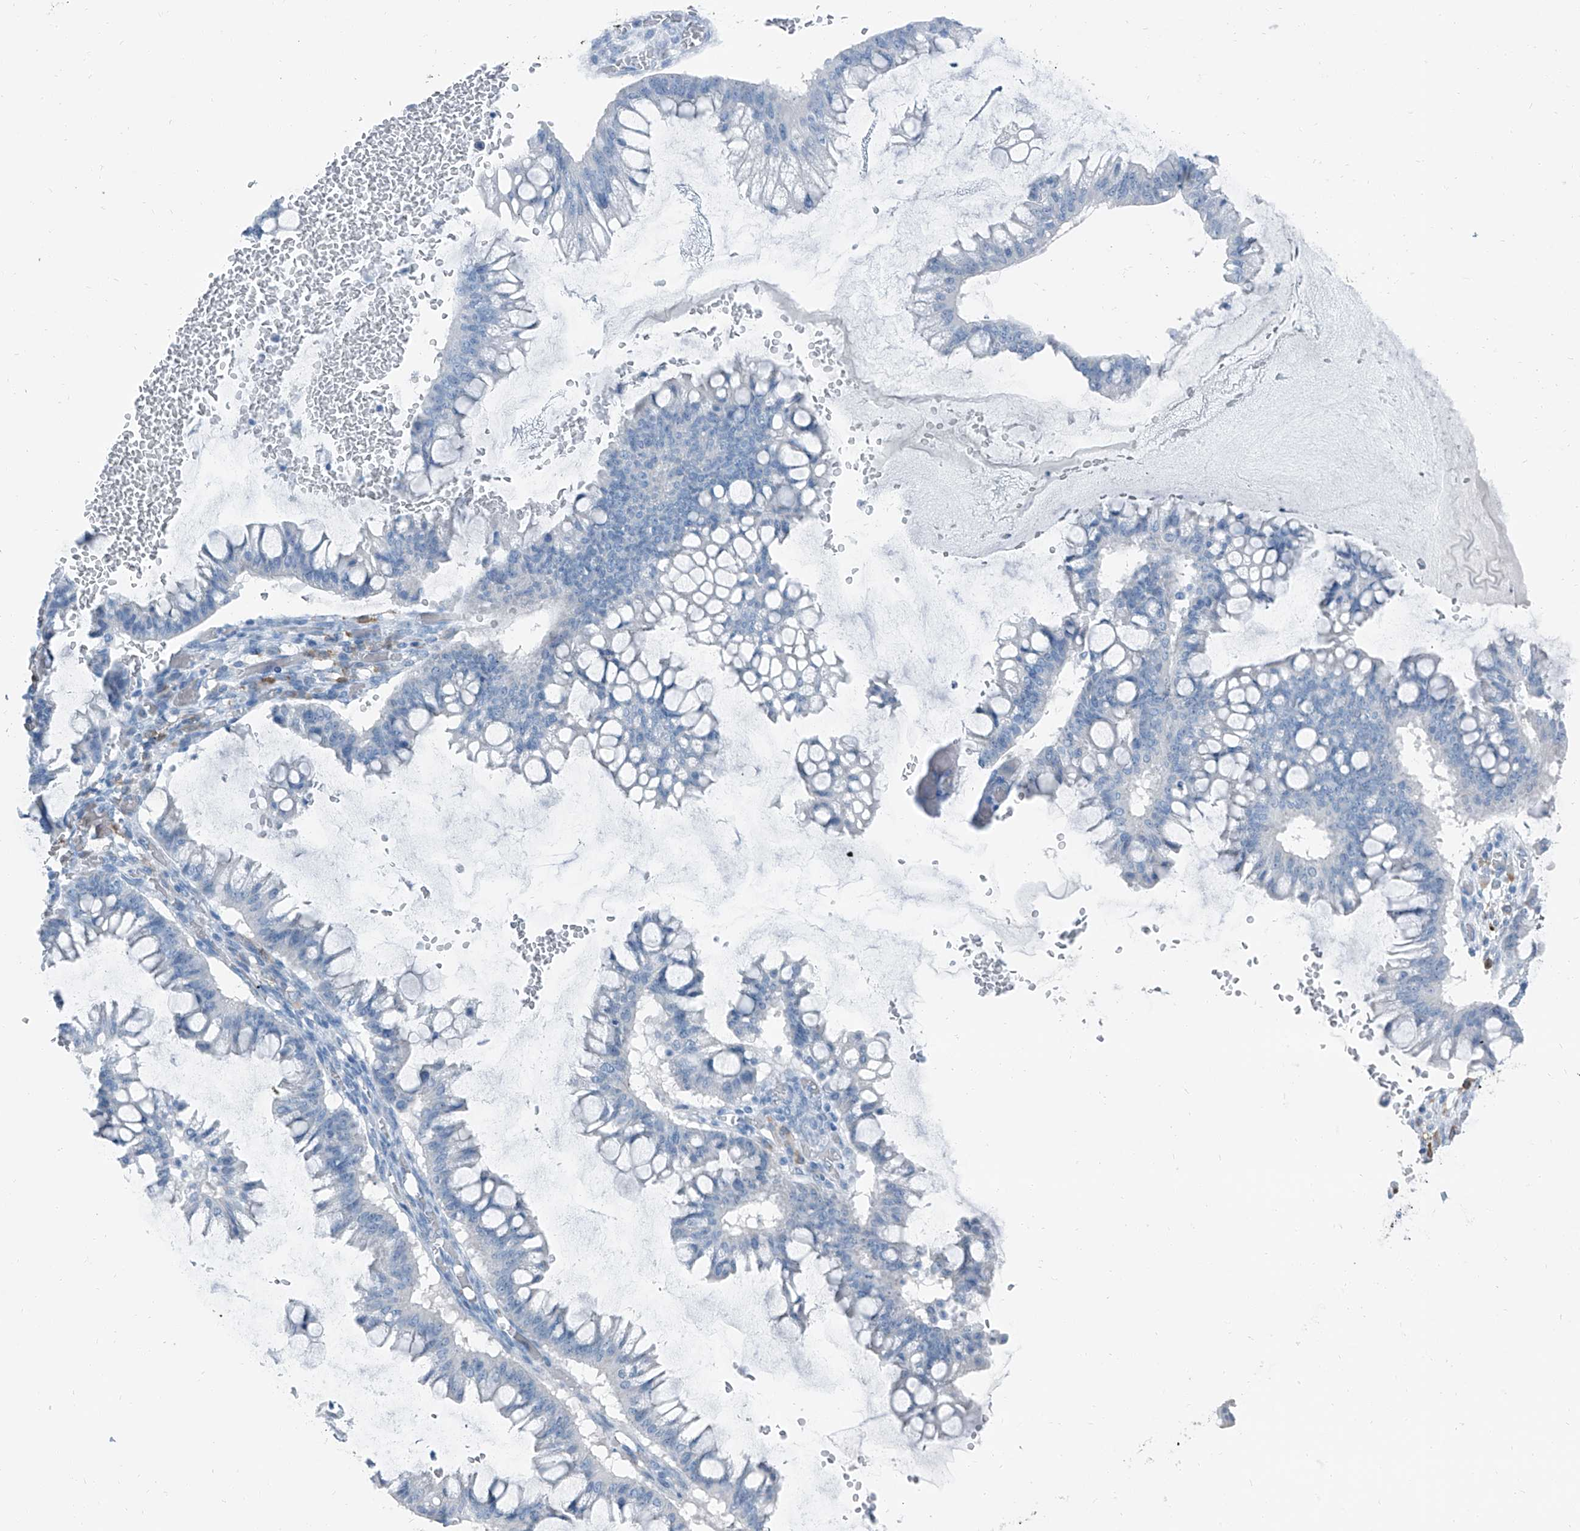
{"staining": {"intensity": "negative", "quantity": "none", "location": "none"}, "tissue": "ovarian cancer", "cell_type": "Tumor cells", "image_type": "cancer", "snomed": [{"axis": "morphology", "description": "Cystadenocarcinoma, mucinous, NOS"}, {"axis": "topography", "description": "Ovary"}], "caption": "A high-resolution histopathology image shows IHC staining of ovarian cancer (mucinous cystadenocarcinoma), which shows no significant expression in tumor cells.", "gene": "RGN", "patient": {"sex": "female", "age": 73}}